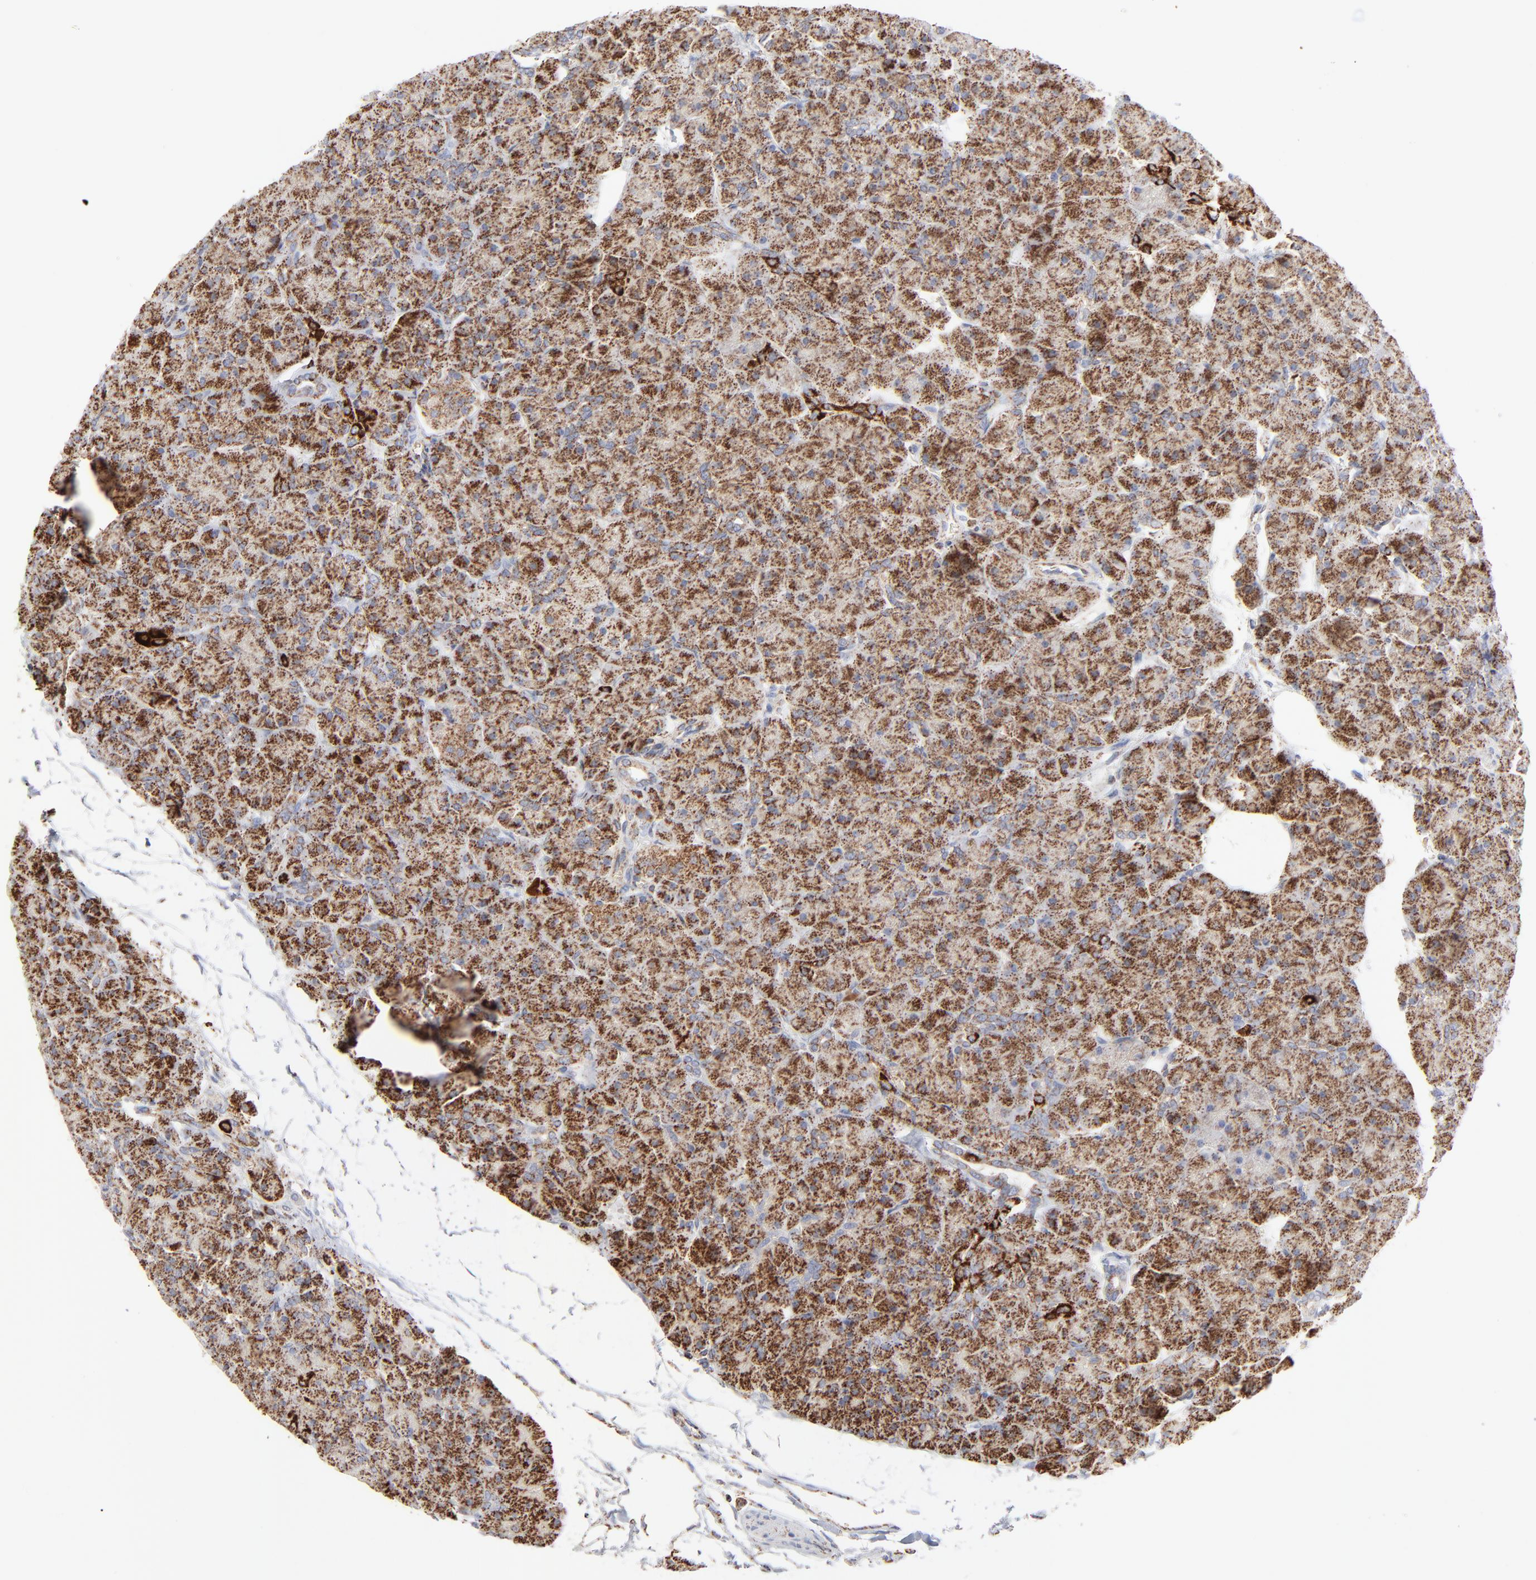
{"staining": {"intensity": "moderate", "quantity": ">75%", "location": "cytoplasmic/membranous"}, "tissue": "pancreas", "cell_type": "Exocrine glandular cells", "image_type": "normal", "snomed": [{"axis": "morphology", "description": "Normal tissue, NOS"}, {"axis": "topography", "description": "Pancreas"}], "caption": "Pancreas stained for a protein (brown) displays moderate cytoplasmic/membranous positive expression in about >75% of exocrine glandular cells.", "gene": "ASB3", "patient": {"sex": "male", "age": 66}}